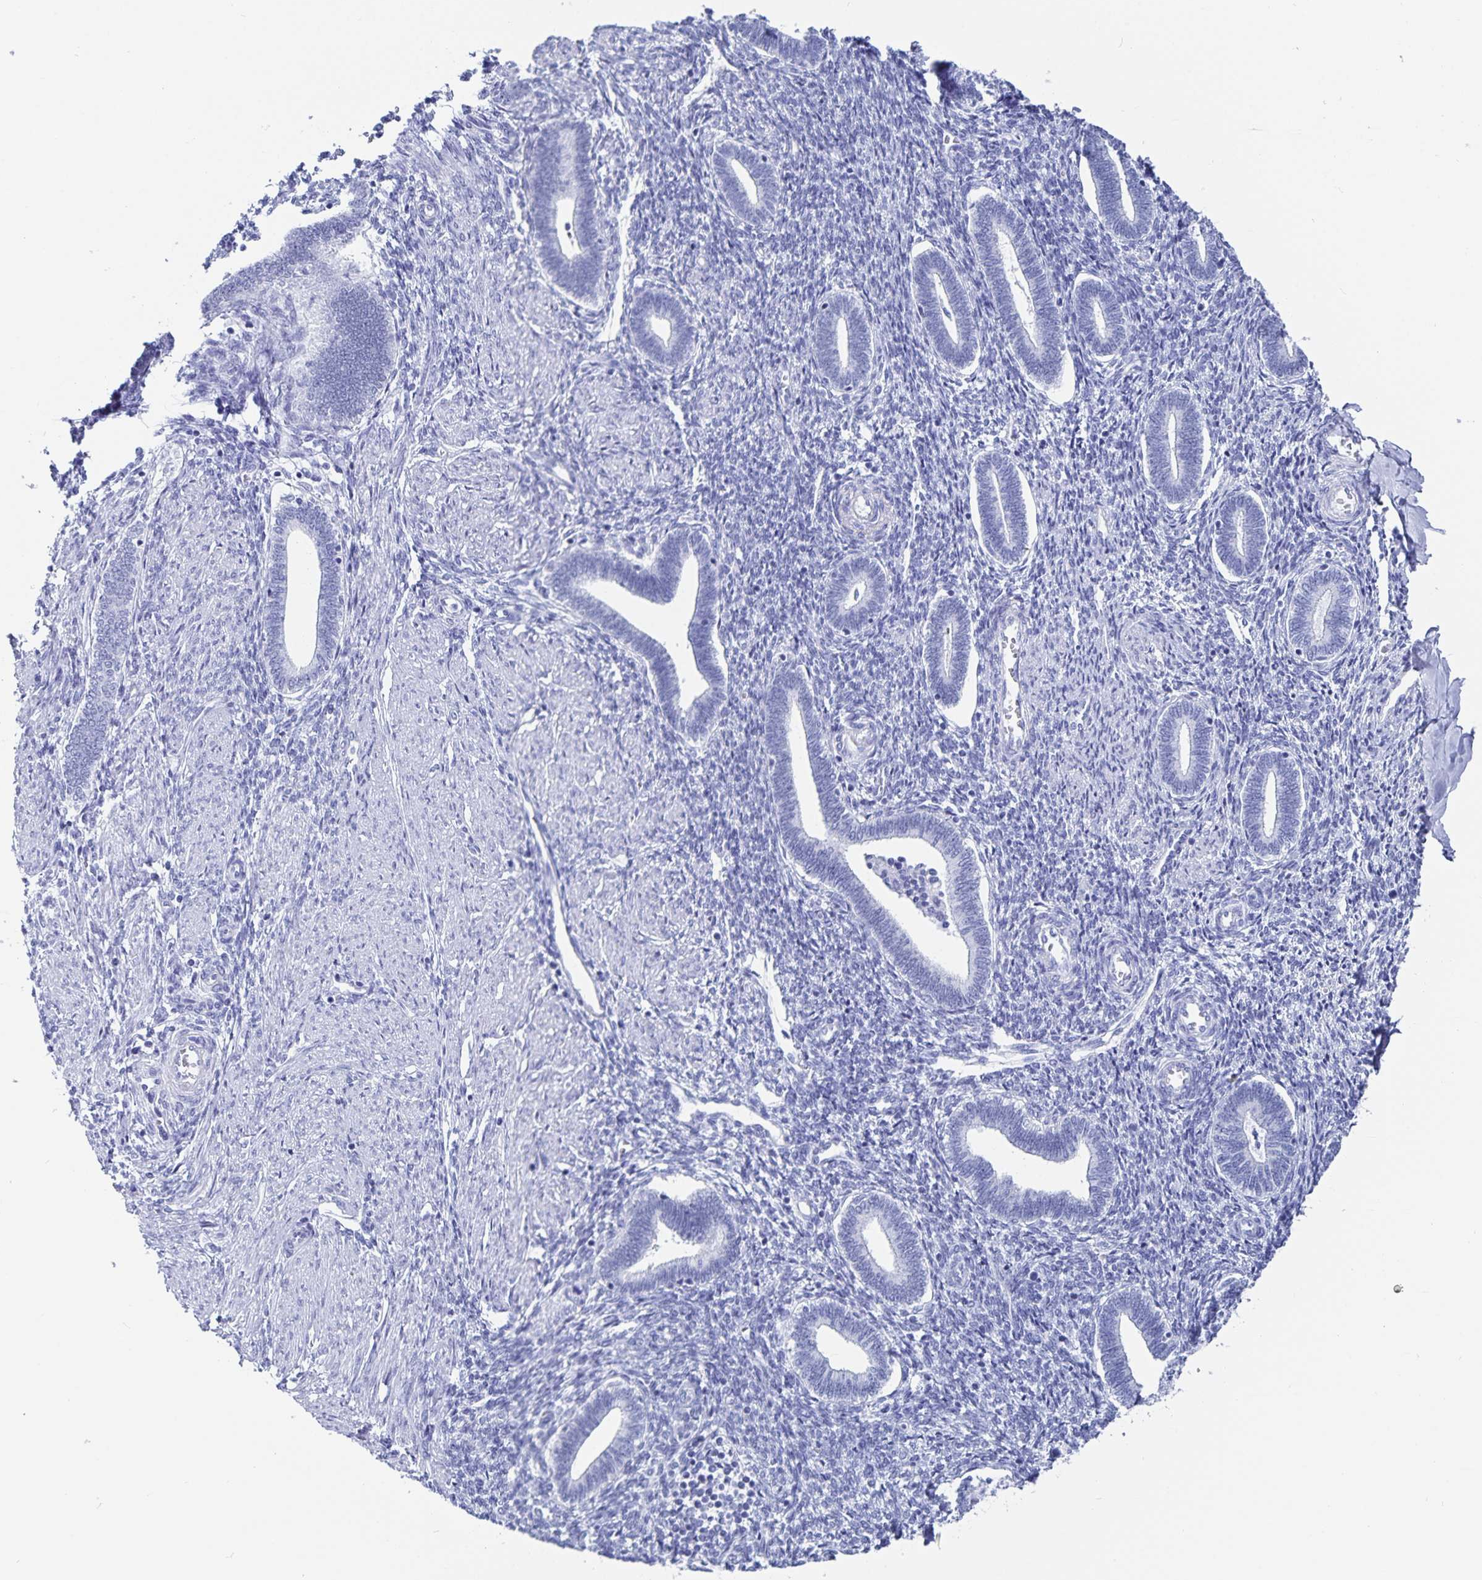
{"staining": {"intensity": "negative", "quantity": "none", "location": "none"}, "tissue": "endometrium", "cell_type": "Cells in endometrial stroma", "image_type": "normal", "snomed": [{"axis": "morphology", "description": "Normal tissue, NOS"}, {"axis": "topography", "description": "Endometrium"}], "caption": "Cells in endometrial stroma are negative for brown protein staining in normal endometrium.", "gene": "C19orf73", "patient": {"sex": "female", "age": 42}}